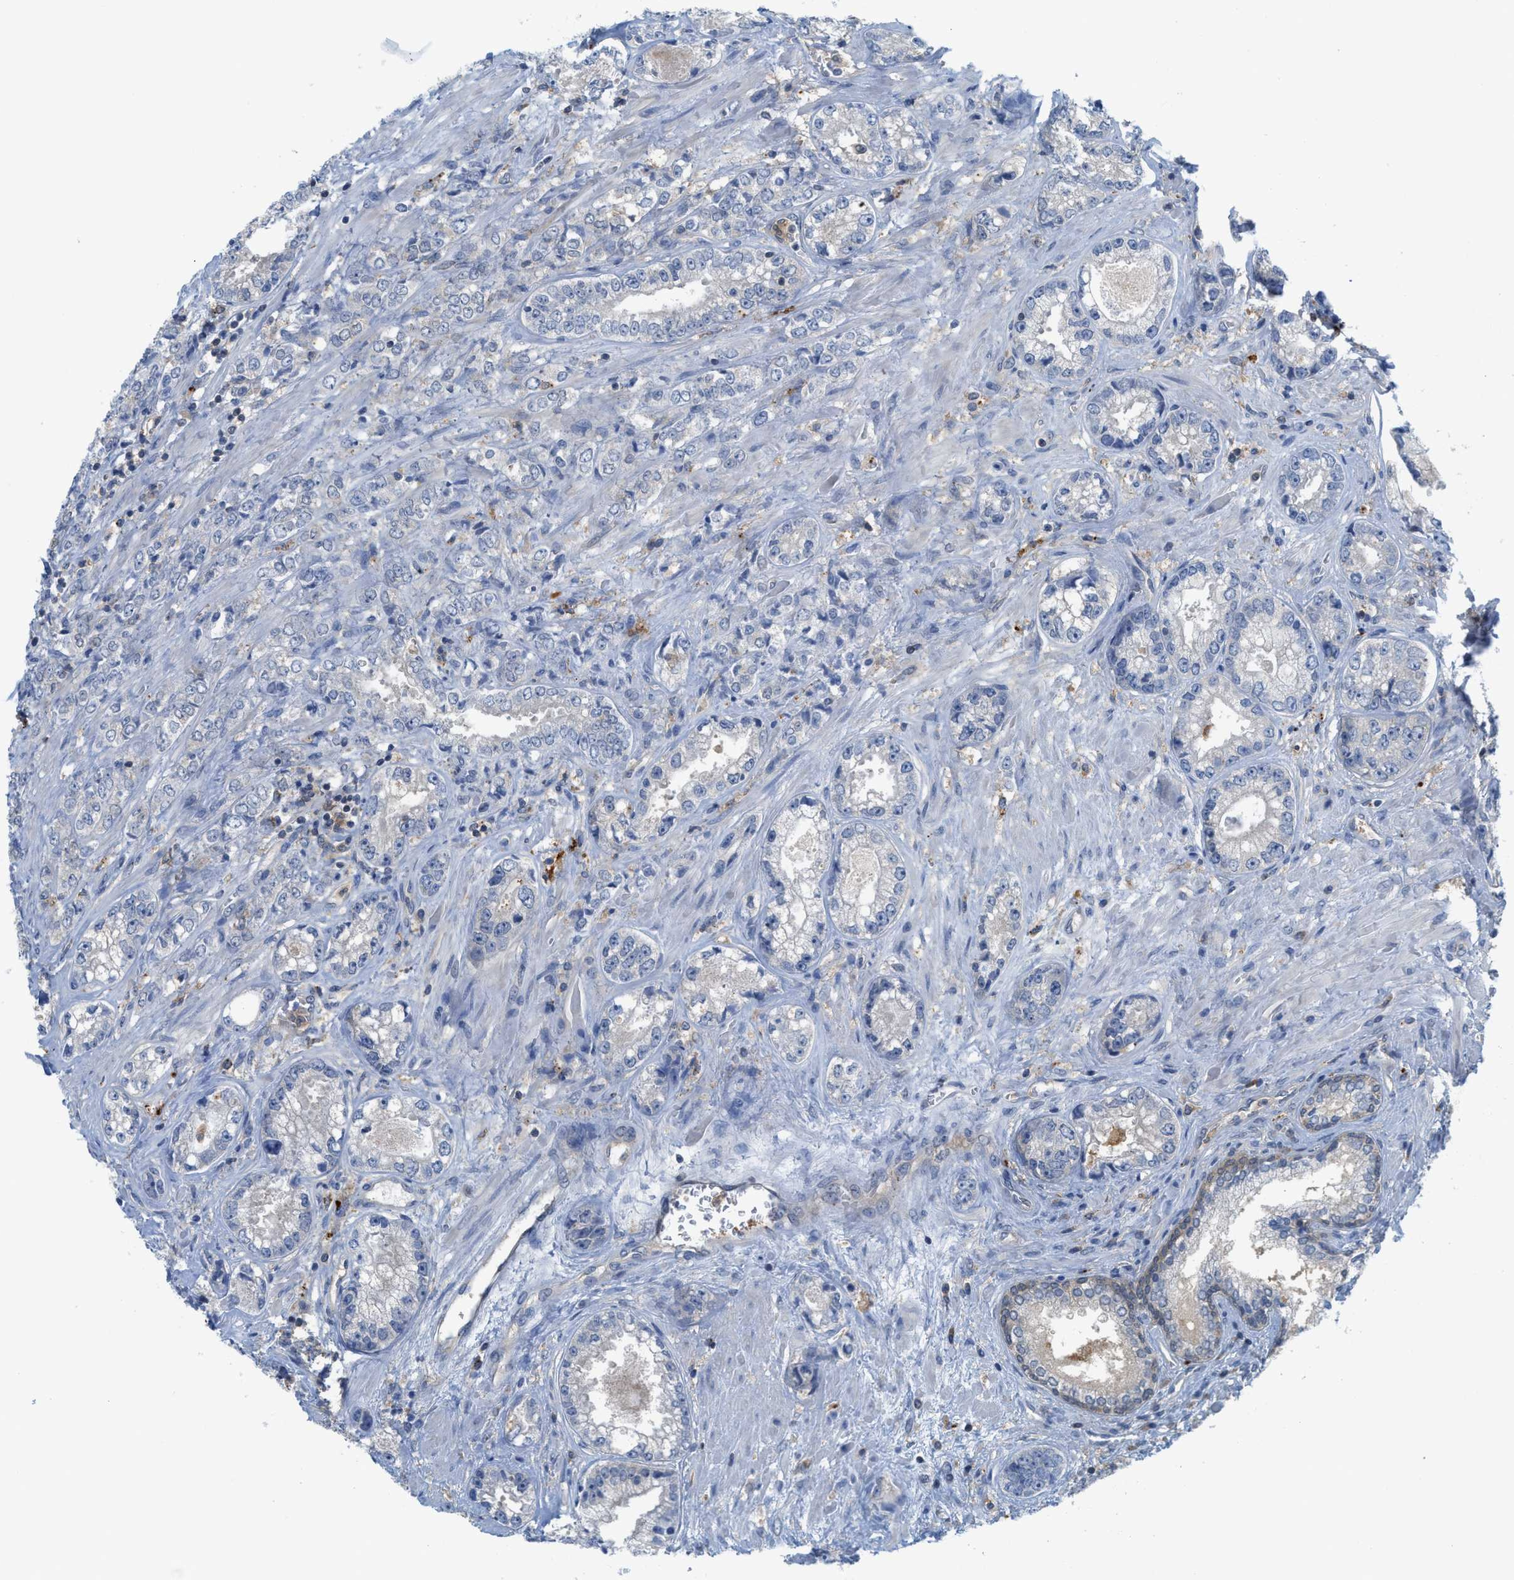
{"staining": {"intensity": "negative", "quantity": "none", "location": "none"}, "tissue": "prostate cancer", "cell_type": "Tumor cells", "image_type": "cancer", "snomed": [{"axis": "morphology", "description": "Adenocarcinoma, High grade"}, {"axis": "topography", "description": "Prostate"}], "caption": "Immunohistochemical staining of human prostate adenocarcinoma (high-grade) shows no significant expression in tumor cells.", "gene": "CSTB", "patient": {"sex": "male", "age": 61}}